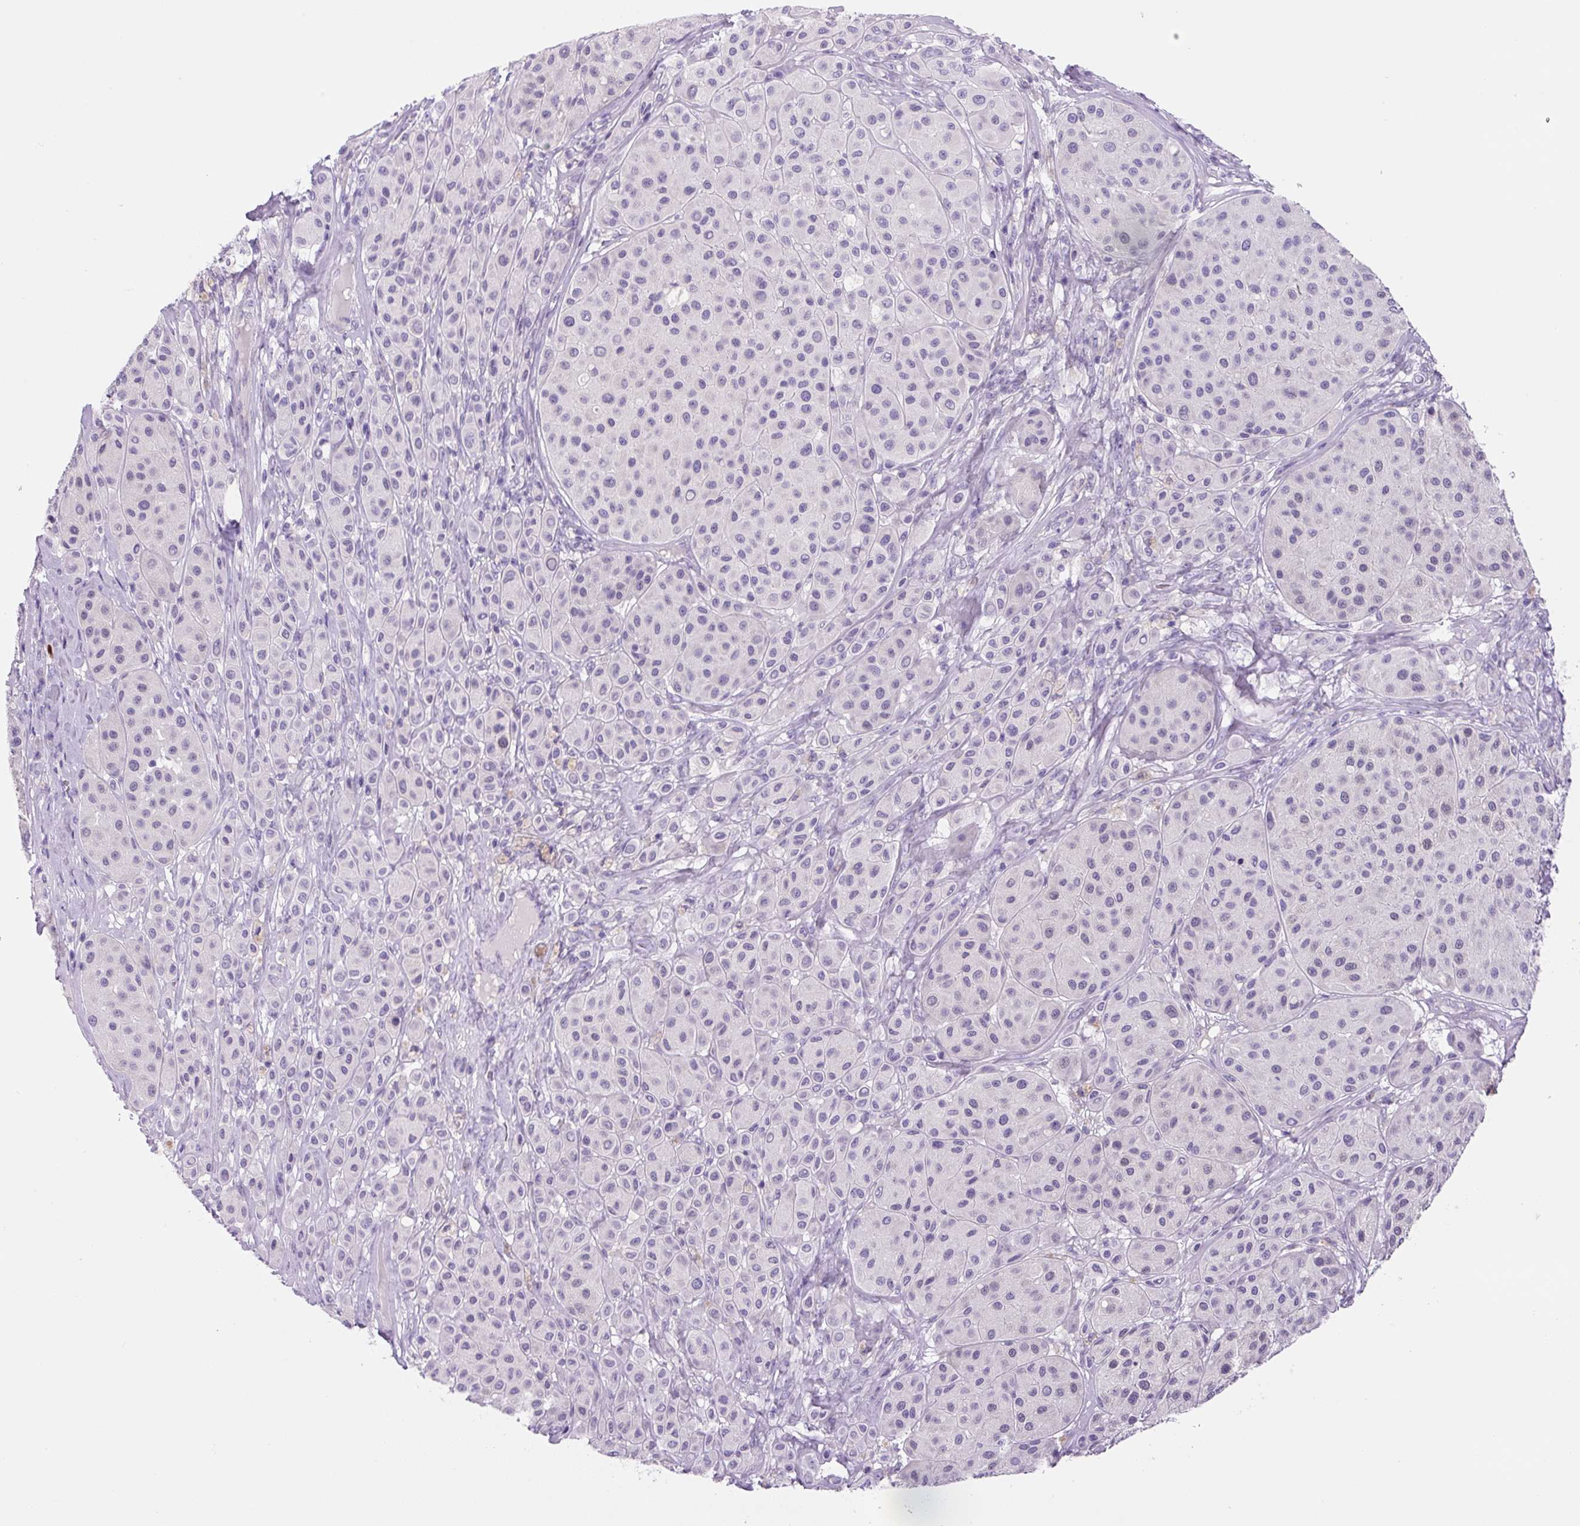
{"staining": {"intensity": "negative", "quantity": "none", "location": "none"}, "tissue": "melanoma", "cell_type": "Tumor cells", "image_type": "cancer", "snomed": [{"axis": "morphology", "description": "Malignant melanoma, Metastatic site"}, {"axis": "topography", "description": "Smooth muscle"}], "caption": "Protein analysis of melanoma displays no significant staining in tumor cells.", "gene": "YIF1B", "patient": {"sex": "male", "age": 41}}